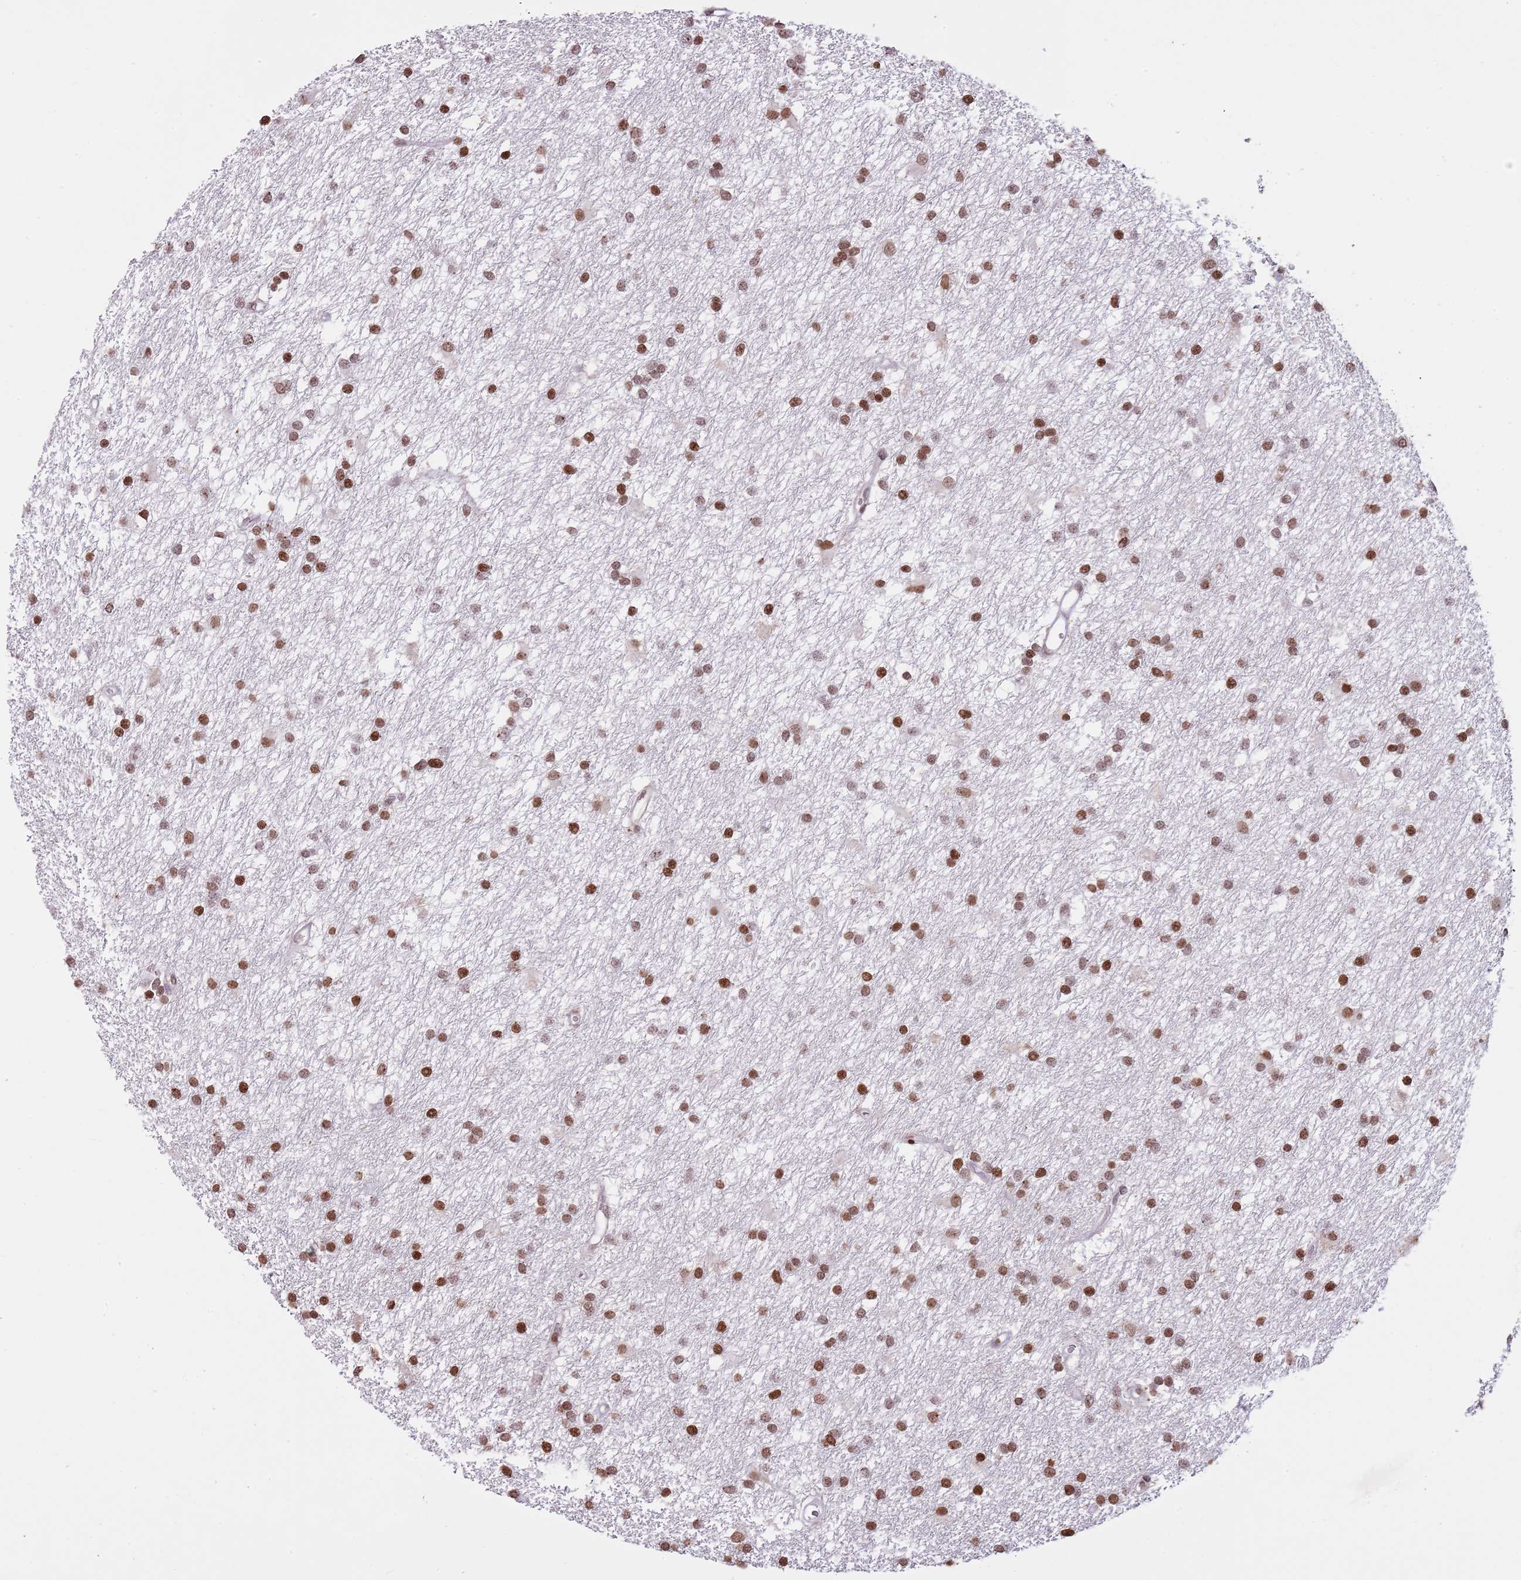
{"staining": {"intensity": "strong", "quantity": ">75%", "location": "nuclear"}, "tissue": "glioma", "cell_type": "Tumor cells", "image_type": "cancer", "snomed": [{"axis": "morphology", "description": "Glioma, malignant, High grade"}, {"axis": "topography", "description": "Brain"}], "caption": "Protein expression analysis of glioma shows strong nuclear positivity in about >75% of tumor cells.", "gene": "KPNA3", "patient": {"sex": "male", "age": 77}}